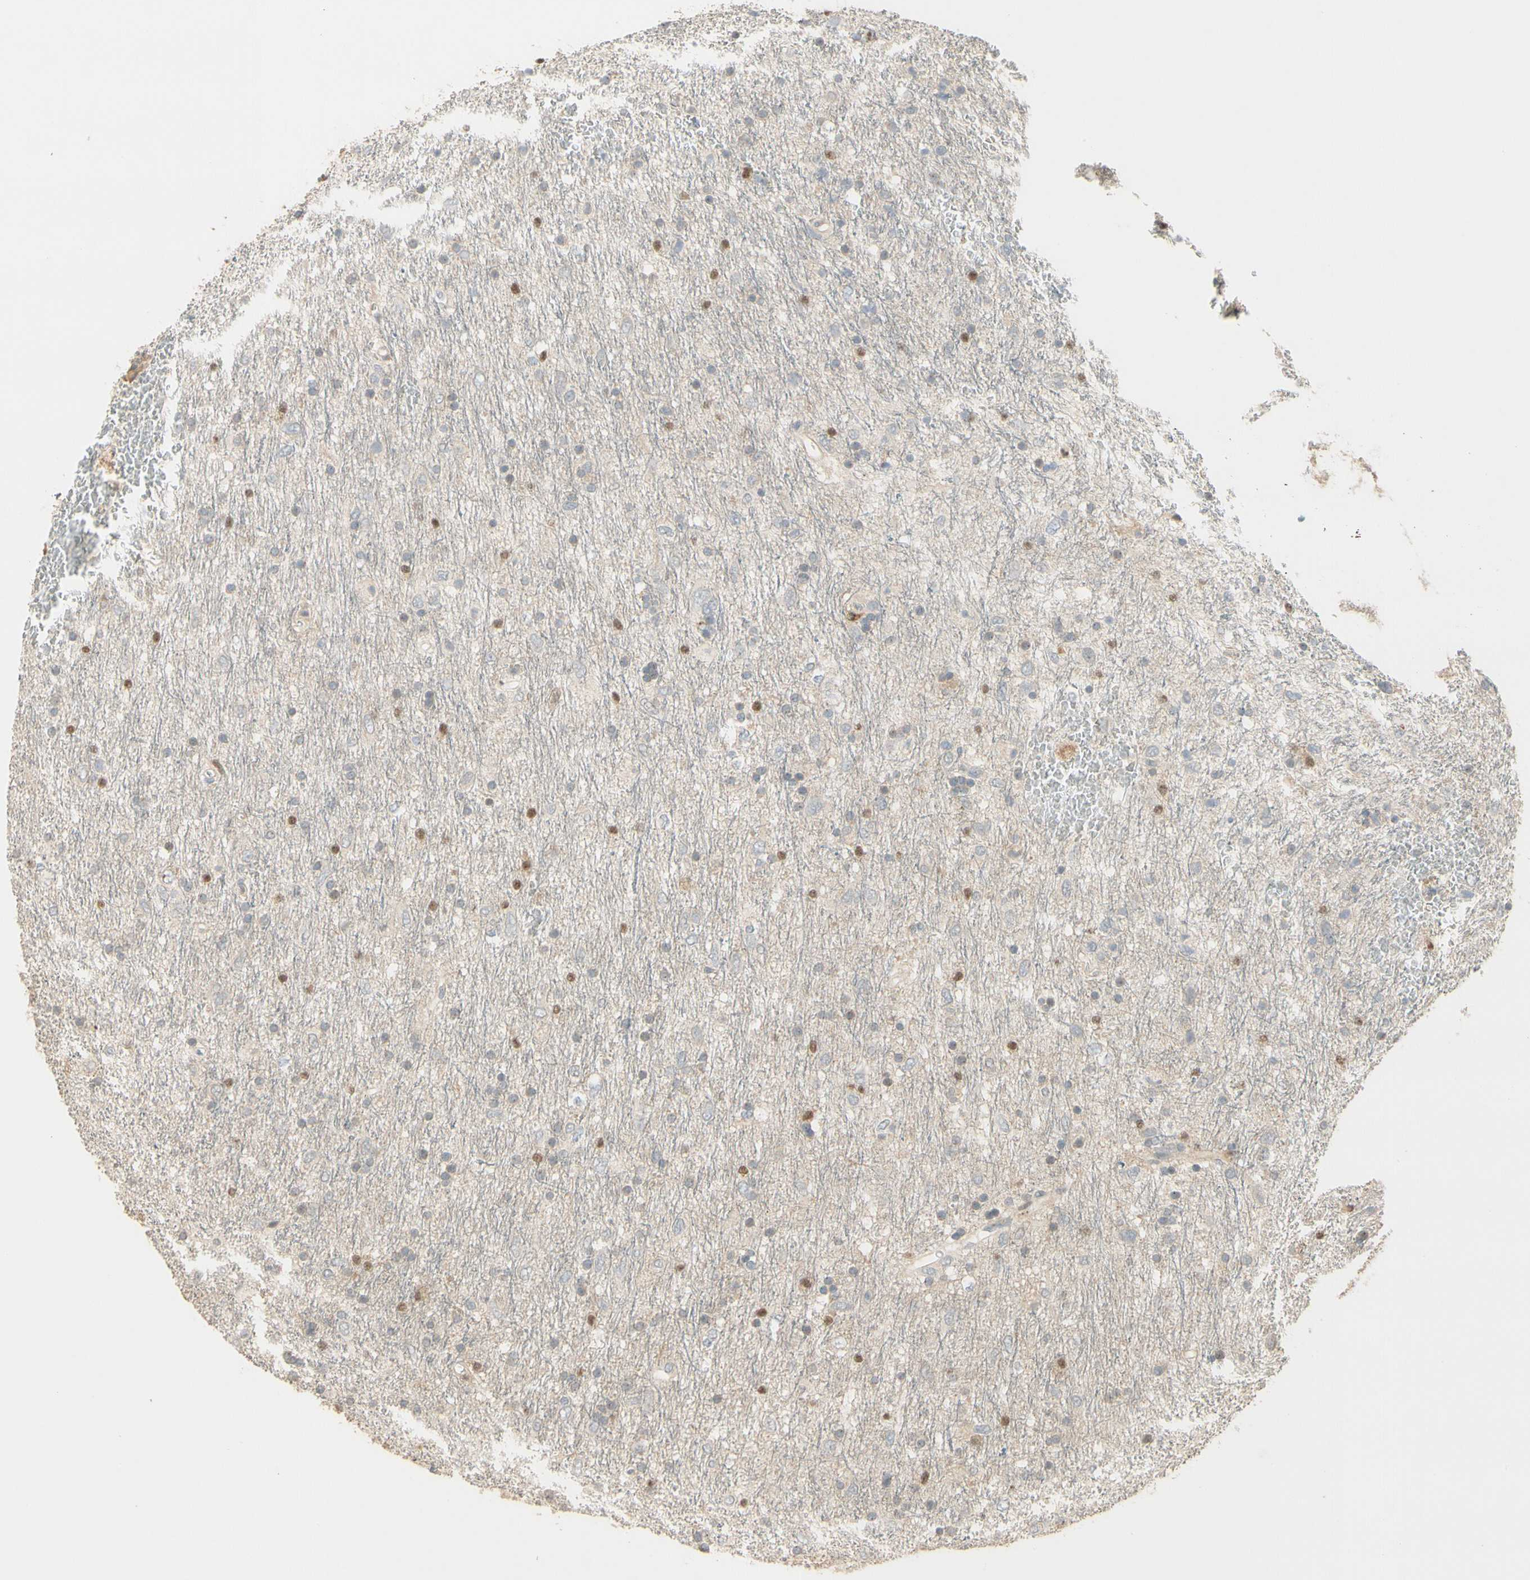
{"staining": {"intensity": "weak", "quantity": ">75%", "location": "cytoplasmic/membranous"}, "tissue": "glioma", "cell_type": "Tumor cells", "image_type": "cancer", "snomed": [{"axis": "morphology", "description": "Glioma, malignant, Low grade"}, {"axis": "topography", "description": "Brain"}], "caption": "Immunohistochemistry (IHC) photomicrograph of neoplastic tissue: glioma stained using IHC shows low levels of weak protein expression localized specifically in the cytoplasmic/membranous of tumor cells, appearing as a cytoplasmic/membranous brown color.", "gene": "NFYA", "patient": {"sex": "male", "age": 77}}